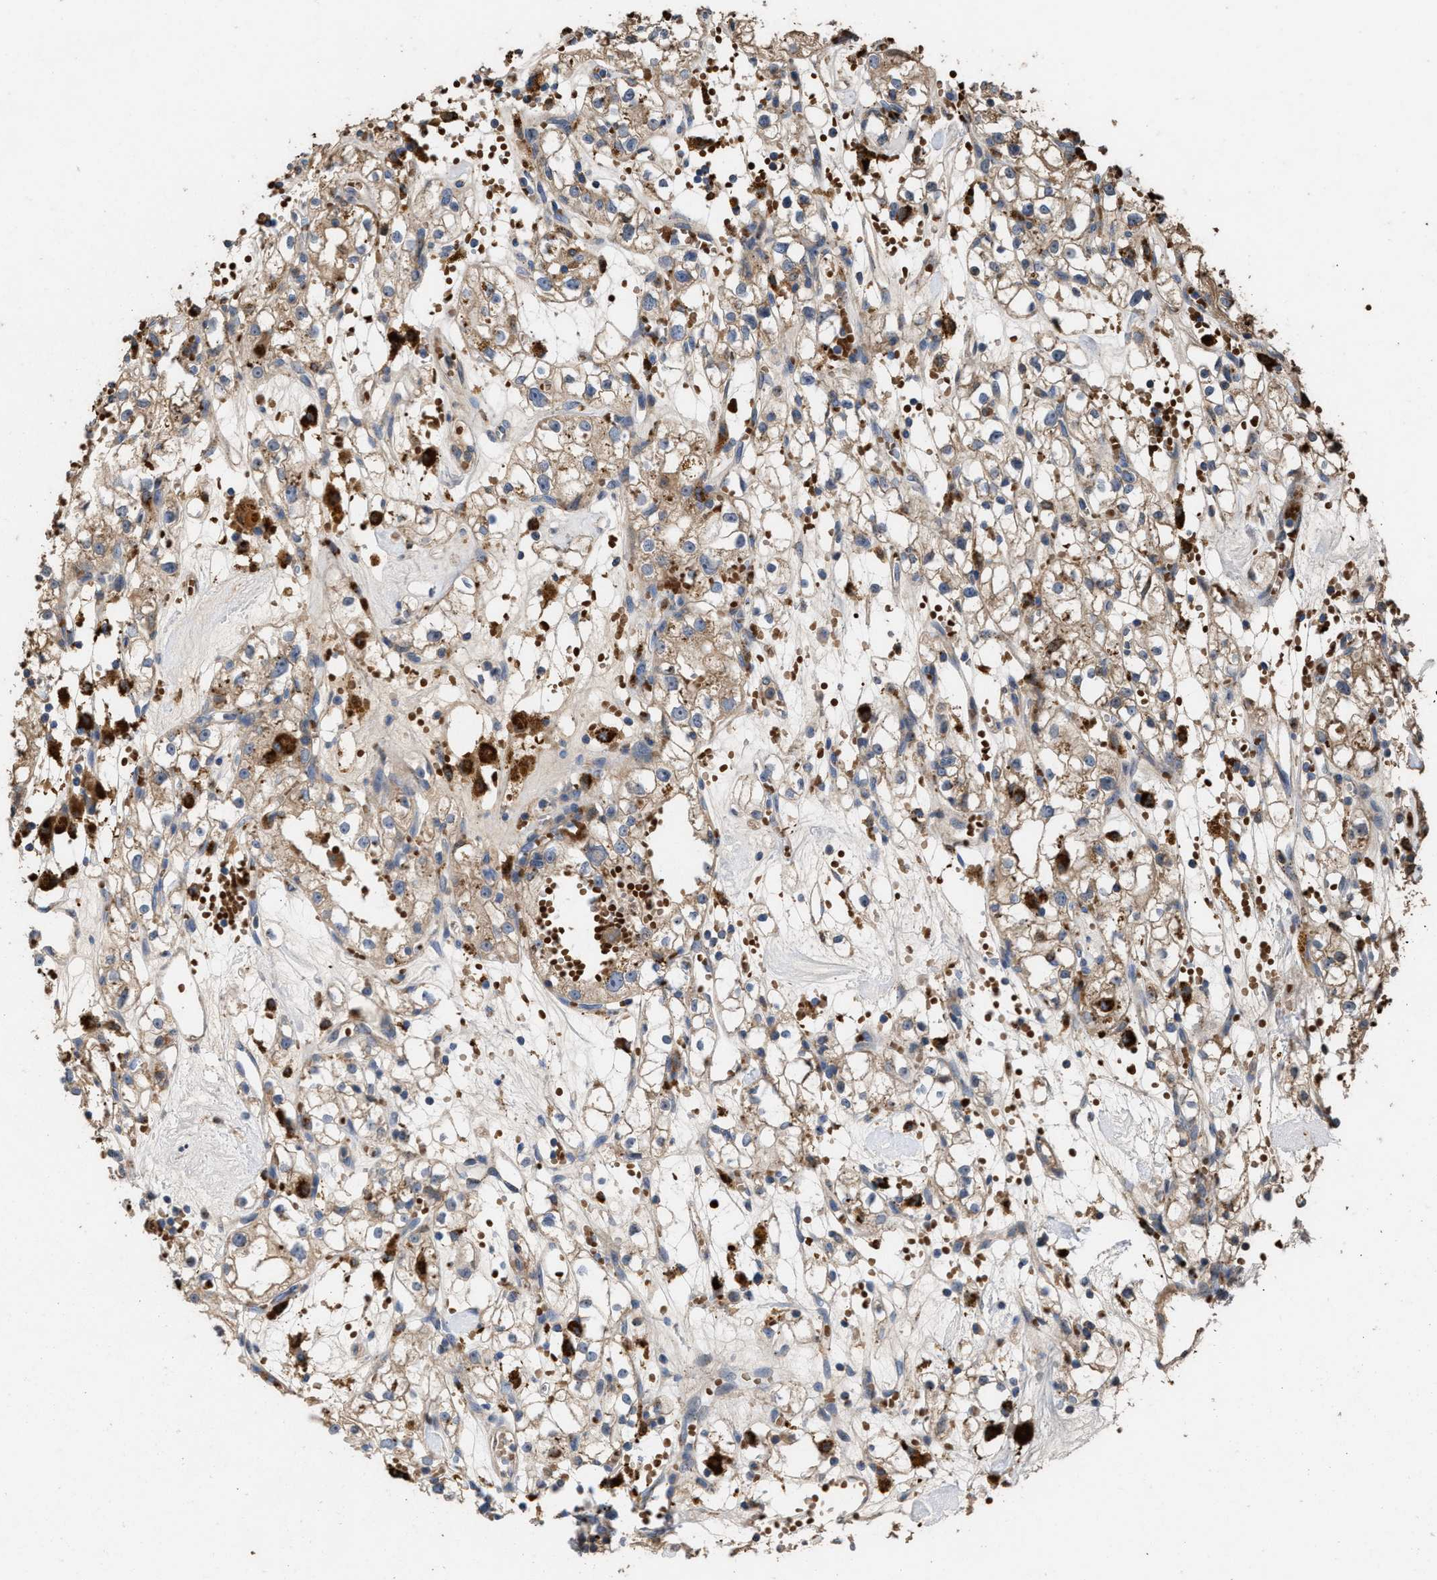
{"staining": {"intensity": "weak", "quantity": ">75%", "location": "cytoplasmic/membranous"}, "tissue": "renal cancer", "cell_type": "Tumor cells", "image_type": "cancer", "snomed": [{"axis": "morphology", "description": "Adenocarcinoma, NOS"}, {"axis": "topography", "description": "Kidney"}], "caption": "Protein expression analysis of renal adenocarcinoma demonstrates weak cytoplasmic/membranous expression in about >75% of tumor cells.", "gene": "ELMO3", "patient": {"sex": "male", "age": 56}}